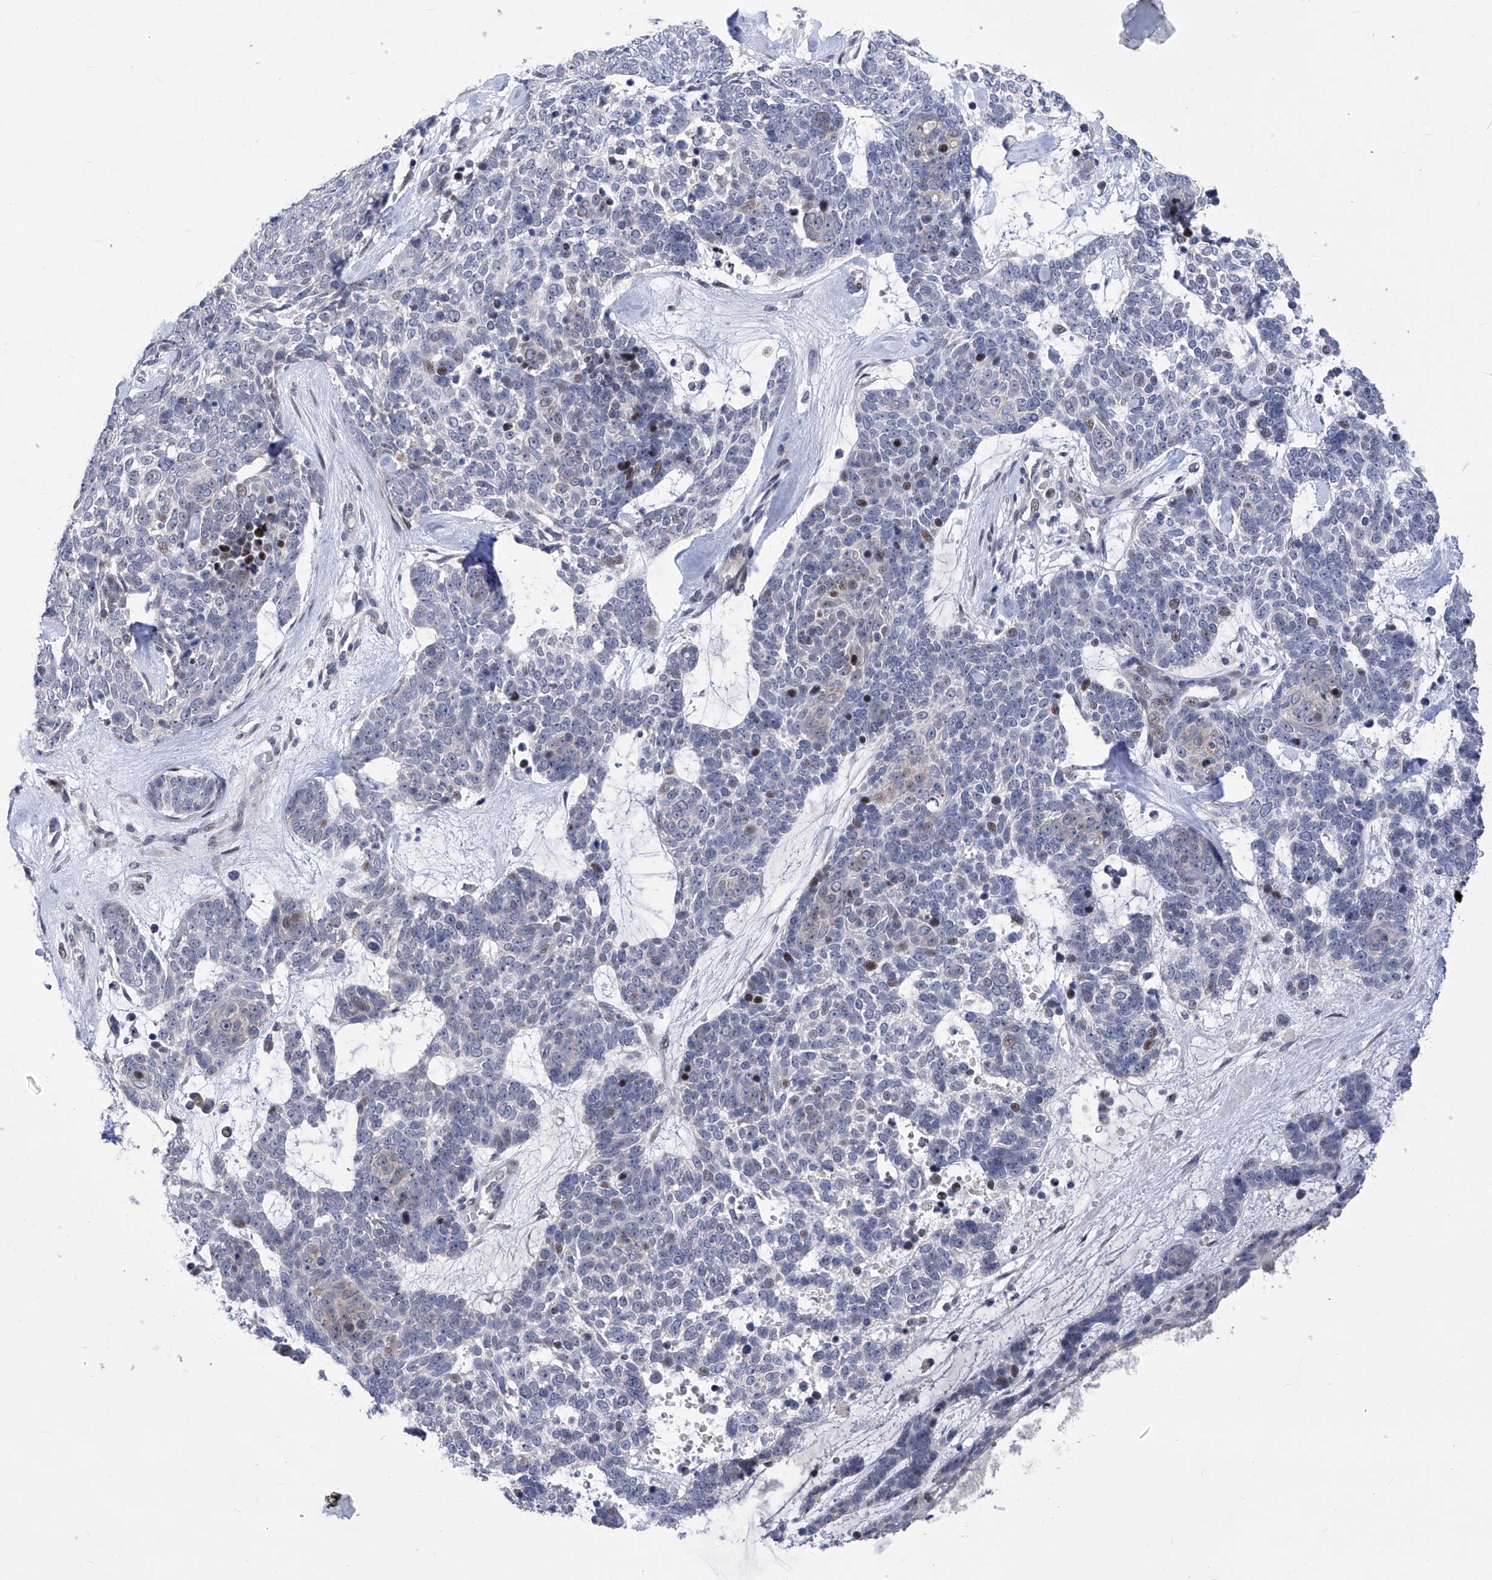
{"staining": {"intensity": "weak", "quantity": "<25%", "location": "nuclear"}, "tissue": "skin cancer", "cell_type": "Tumor cells", "image_type": "cancer", "snomed": [{"axis": "morphology", "description": "Basal cell carcinoma"}, {"axis": "topography", "description": "Skin"}], "caption": "IHC of human skin basal cell carcinoma displays no staining in tumor cells. (DAB immunohistochemistry visualized using brightfield microscopy, high magnification).", "gene": "NUFIP1", "patient": {"sex": "female", "age": 81}}